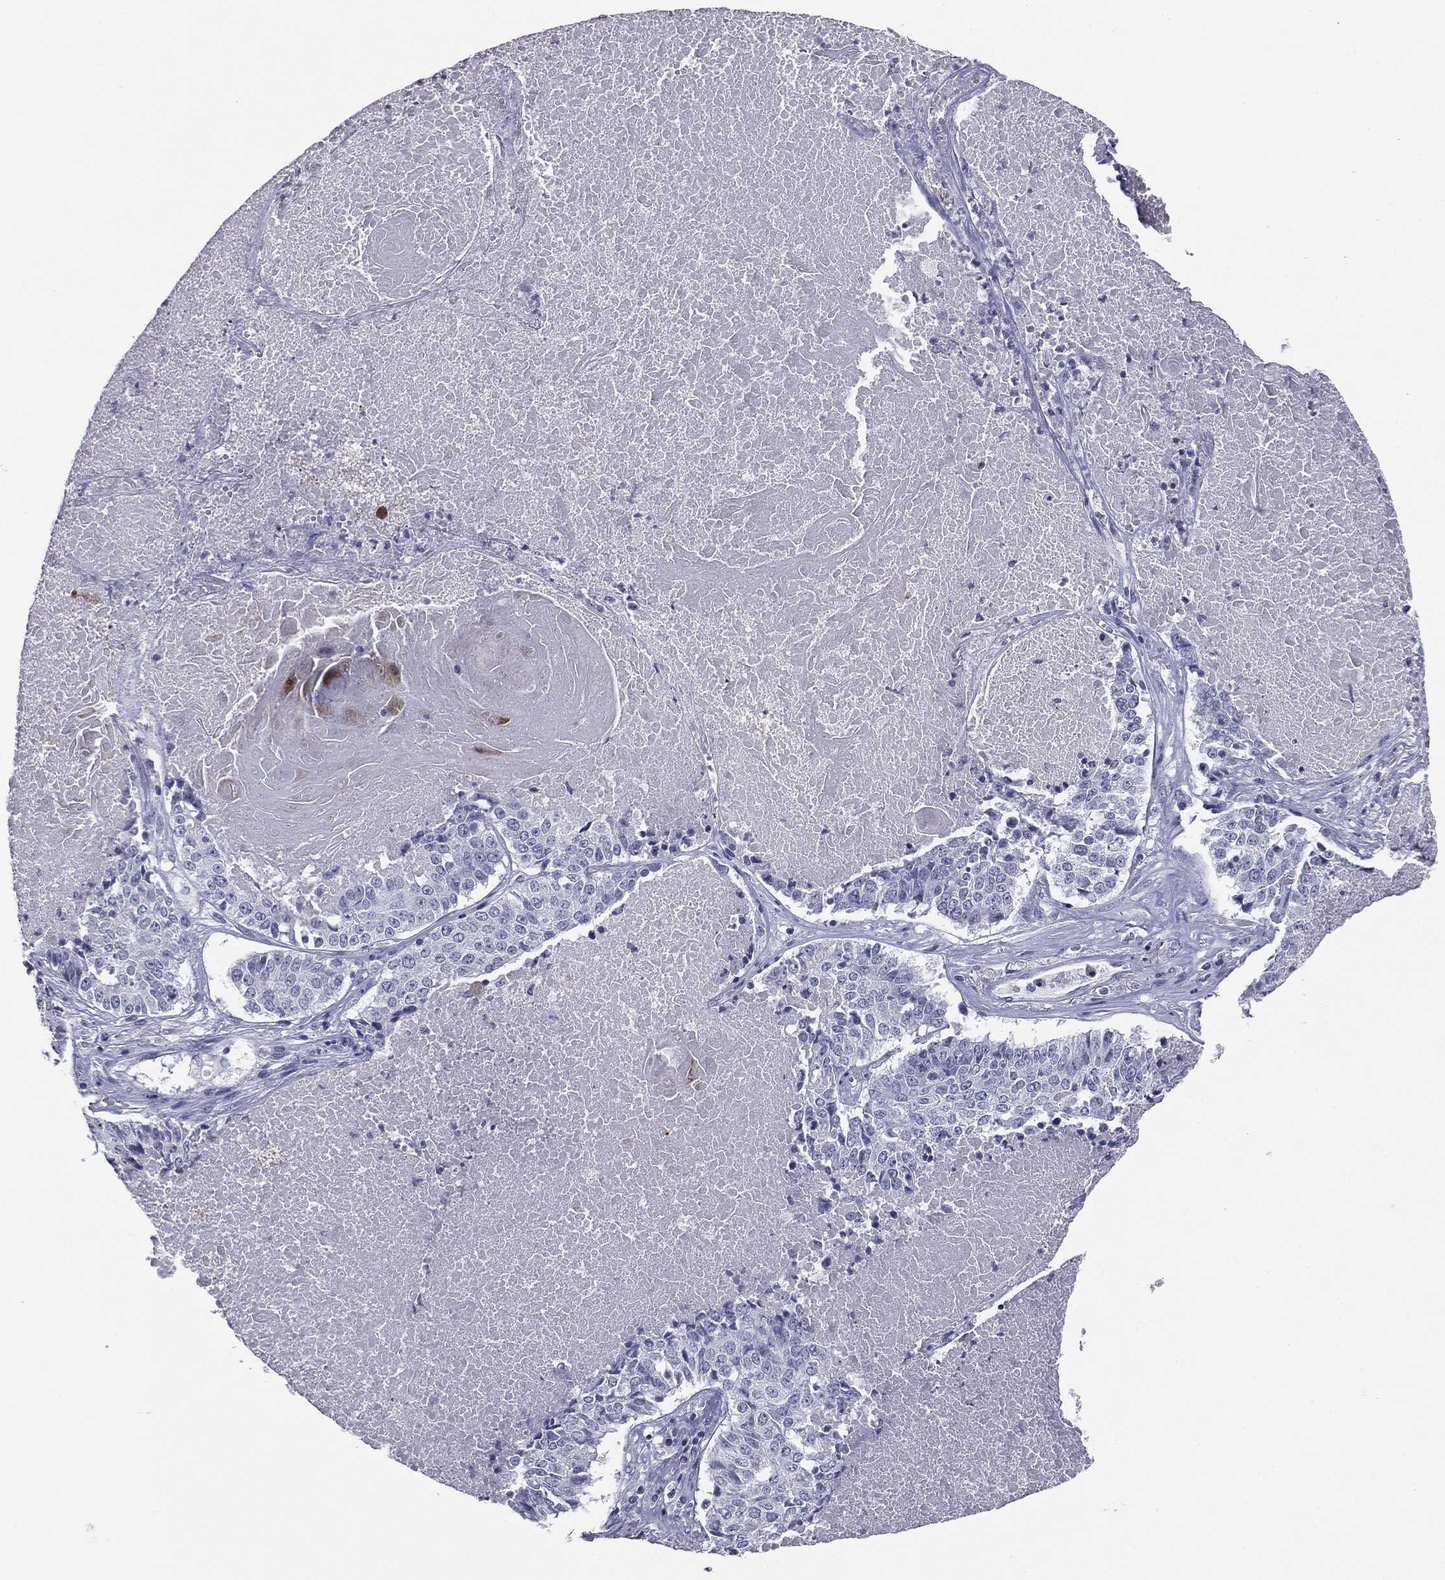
{"staining": {"intensity": "negative", "quantity": "none", "location": "none"}, "tissue": "lung cancer", "cell_type": "Tumor cells", "image_type": "cancer", "snomed": [{"axis": "morphology", "description": "Squamous cell carcinoma, NOS"}, {"axis": "topography", "description": "Lung"}], "caption": "Immunohistochemistry (IHC) of human squamous cell carcinoma (lung) shows no staining in tumor cells.", "gene": "SERPINB4", "patient": {"sex": "male", "age": 64}}